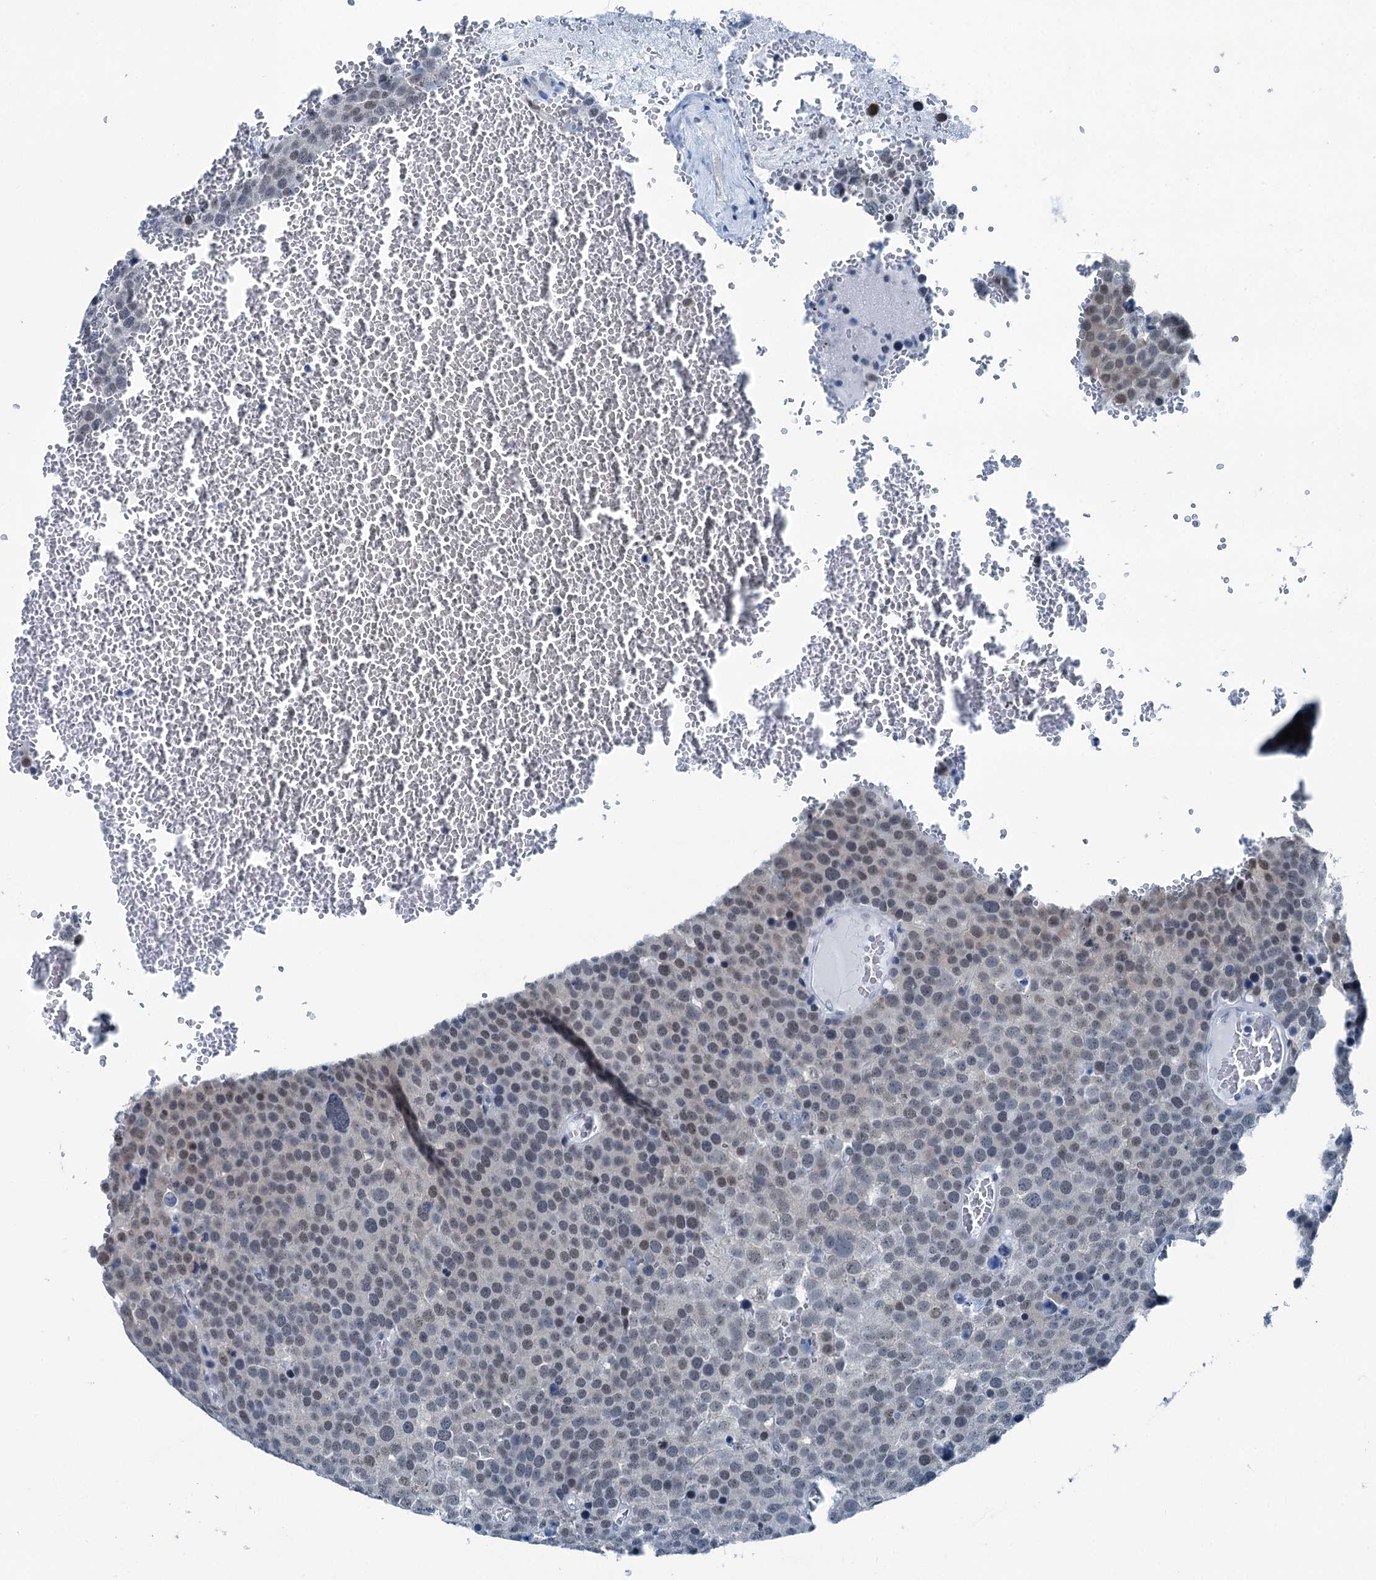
{"staining": {"intensity": "weak", "quantity": "<25%", "location": "nuclear"}, "tissue": "testis cancer", "cell_type": "Tumor cells", "image_type": "cancer", "snomed": [{"axis": "morphology", "description": "Seminoma, NOS"}, {"axis": "topography", "description": "Testis"}], "caption": "Human seminoma (testis) stained for a protein using IHC demonstrates no positivity in tumor cells.", "gene": "TRPT1", "patient": {"sex": "male", "age": 71}}